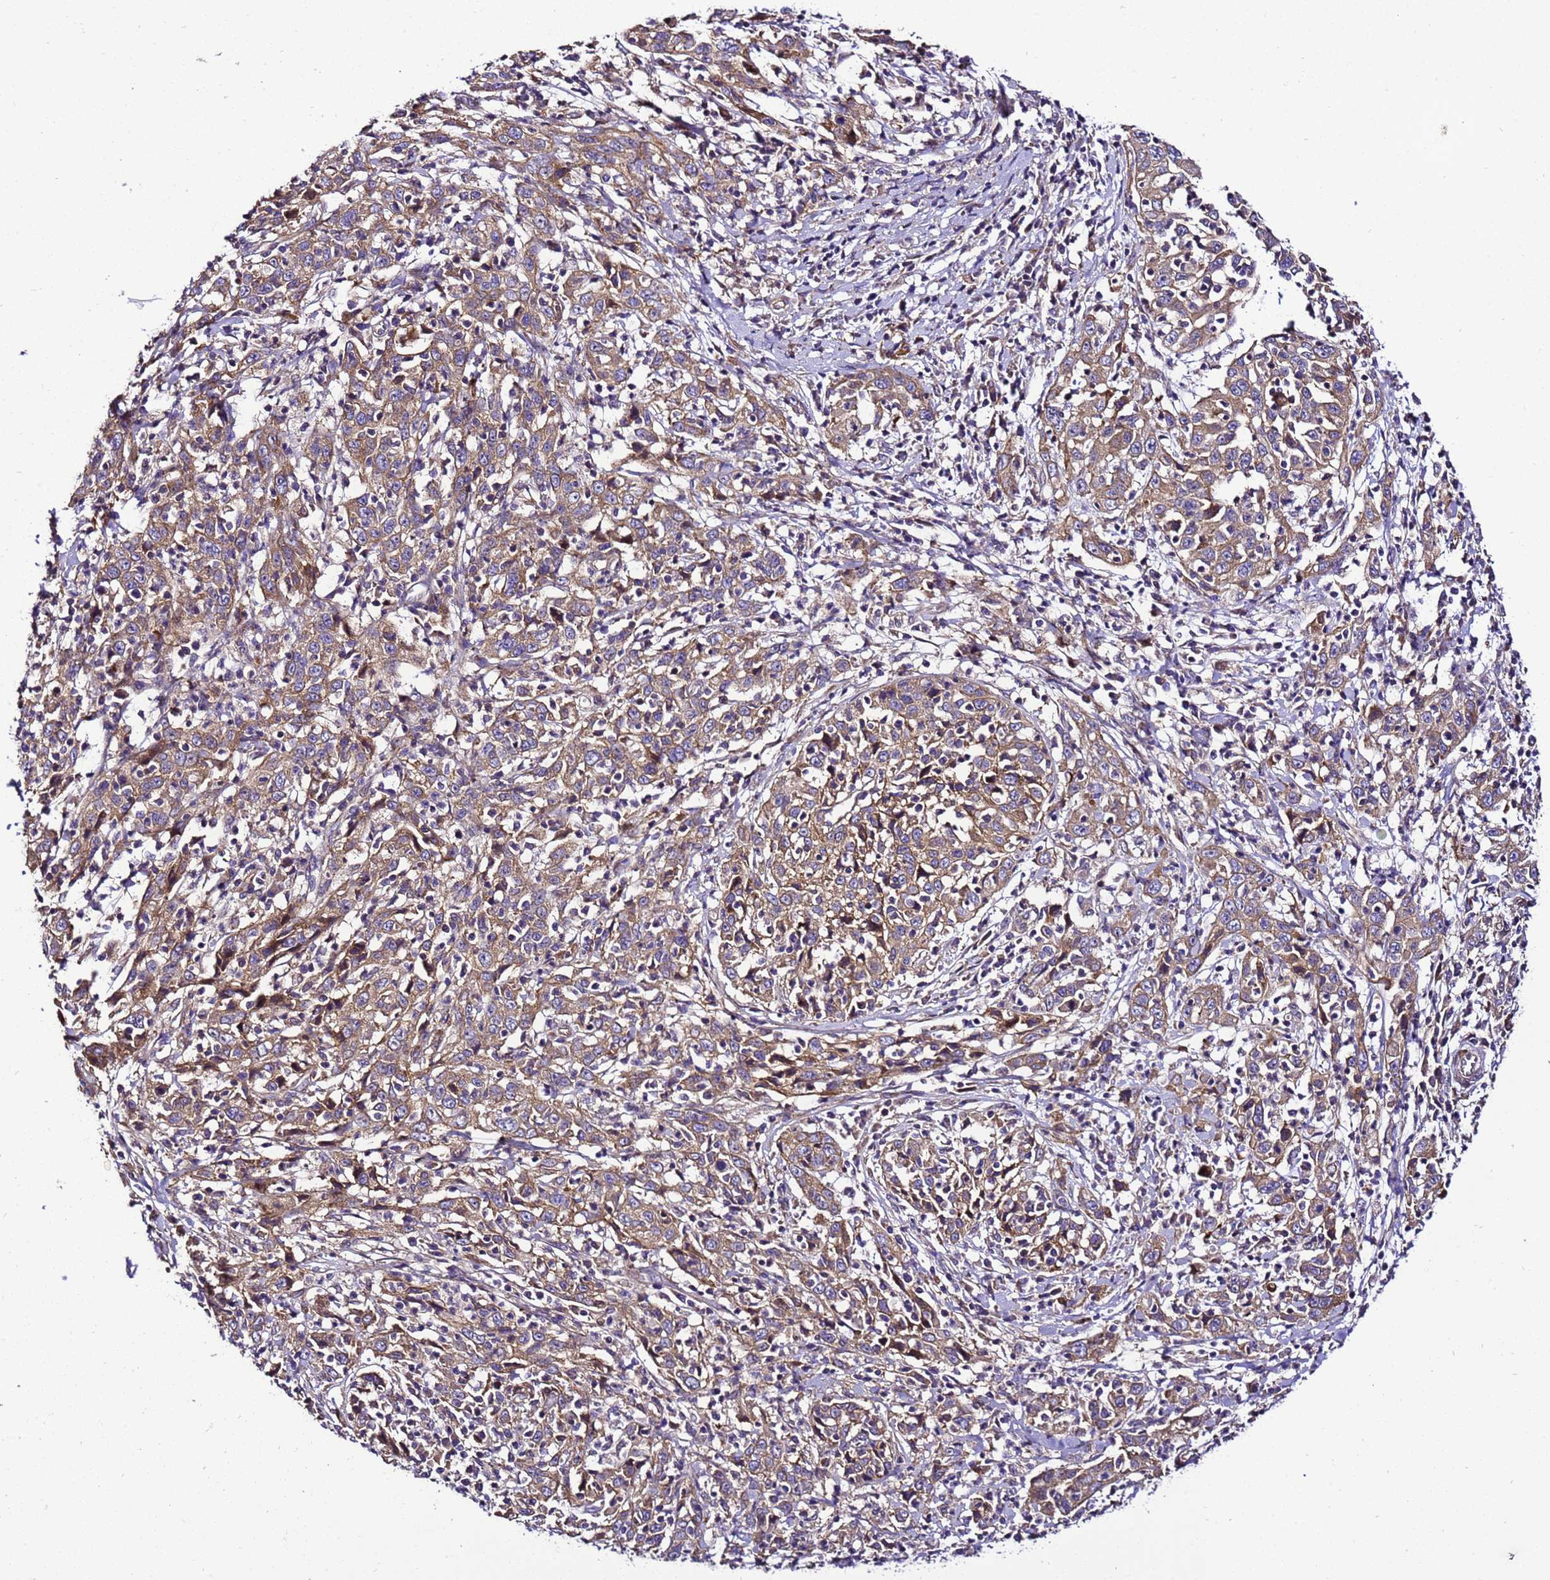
{"staining": {"intensity": "moderate", "quantity": ">75%", "location": "cytoplasmic/membranous"}, "tissue": "cervical cancer", "cell_type": "Tumor cells", "image_type": "cancer", "snomed": [{"axis": "morphology", "description": "Squamous cell carcinoma, NOS"}, {"axis": "topography", "description": "Cervix"}], "caption": "Immunohistochemical staining of squamous cell carcinoma (cervical) shows medium levels of moderate cytoplasmic/membranous positivity in approximately >75% of tumor cells.", "gene": "ZNF417", "patient": {"sex": "female", "age": 46}}